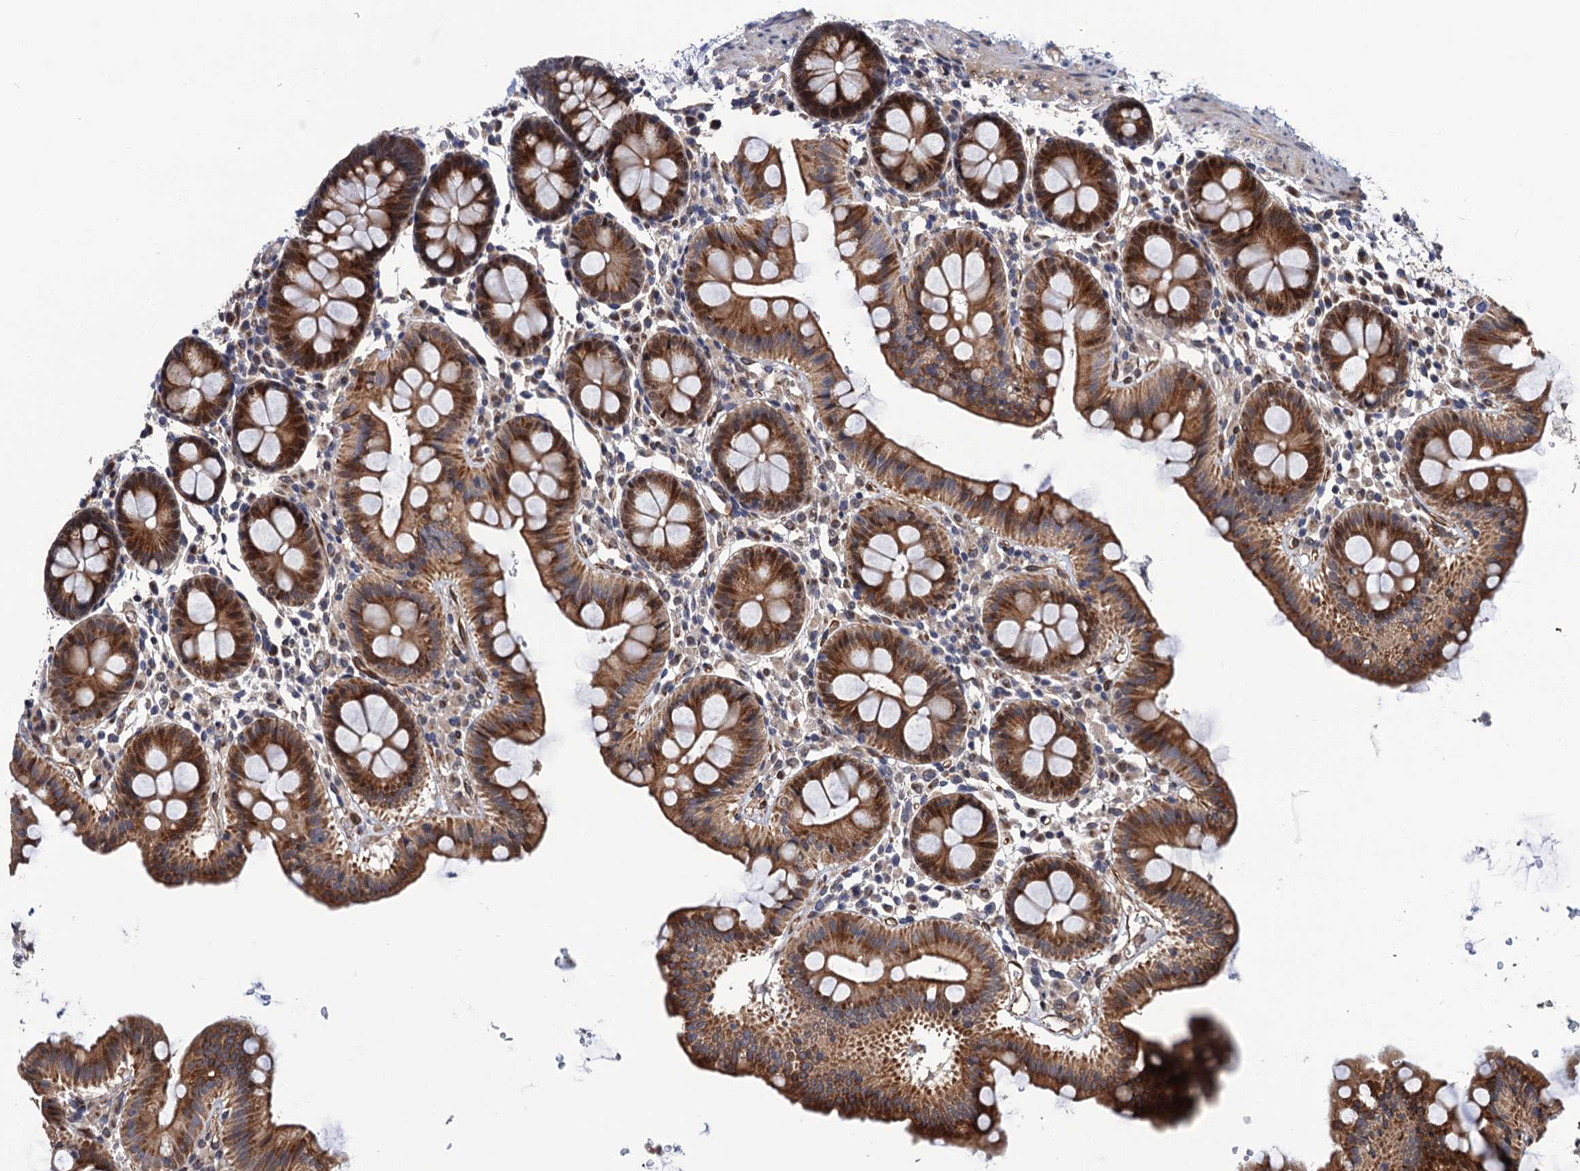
{"staining": {"intensity": "negative", "quantity": "none", "location": "none"}, "tissue": "colon", "cell_type": "Endothelial cells", "image_type": "normal", "snomed": [{"axis": "morphology", "description": "Normal tissue, NOS"}, {"axis": "topography", "description": "Colon"}], "caption": "This is a image of immunohistochemistry staining of benign colon, which shows no staining in endothelial cells. (Stains: DAB (3,3'-diaminobenzidine) immunohistochemistry (IHC) with hematoxylin counter stain, Microscopy: brightfield microscopy at high magnification).", "gene": "LRRC63", "patient": {"sex": "male", "age": 75}}